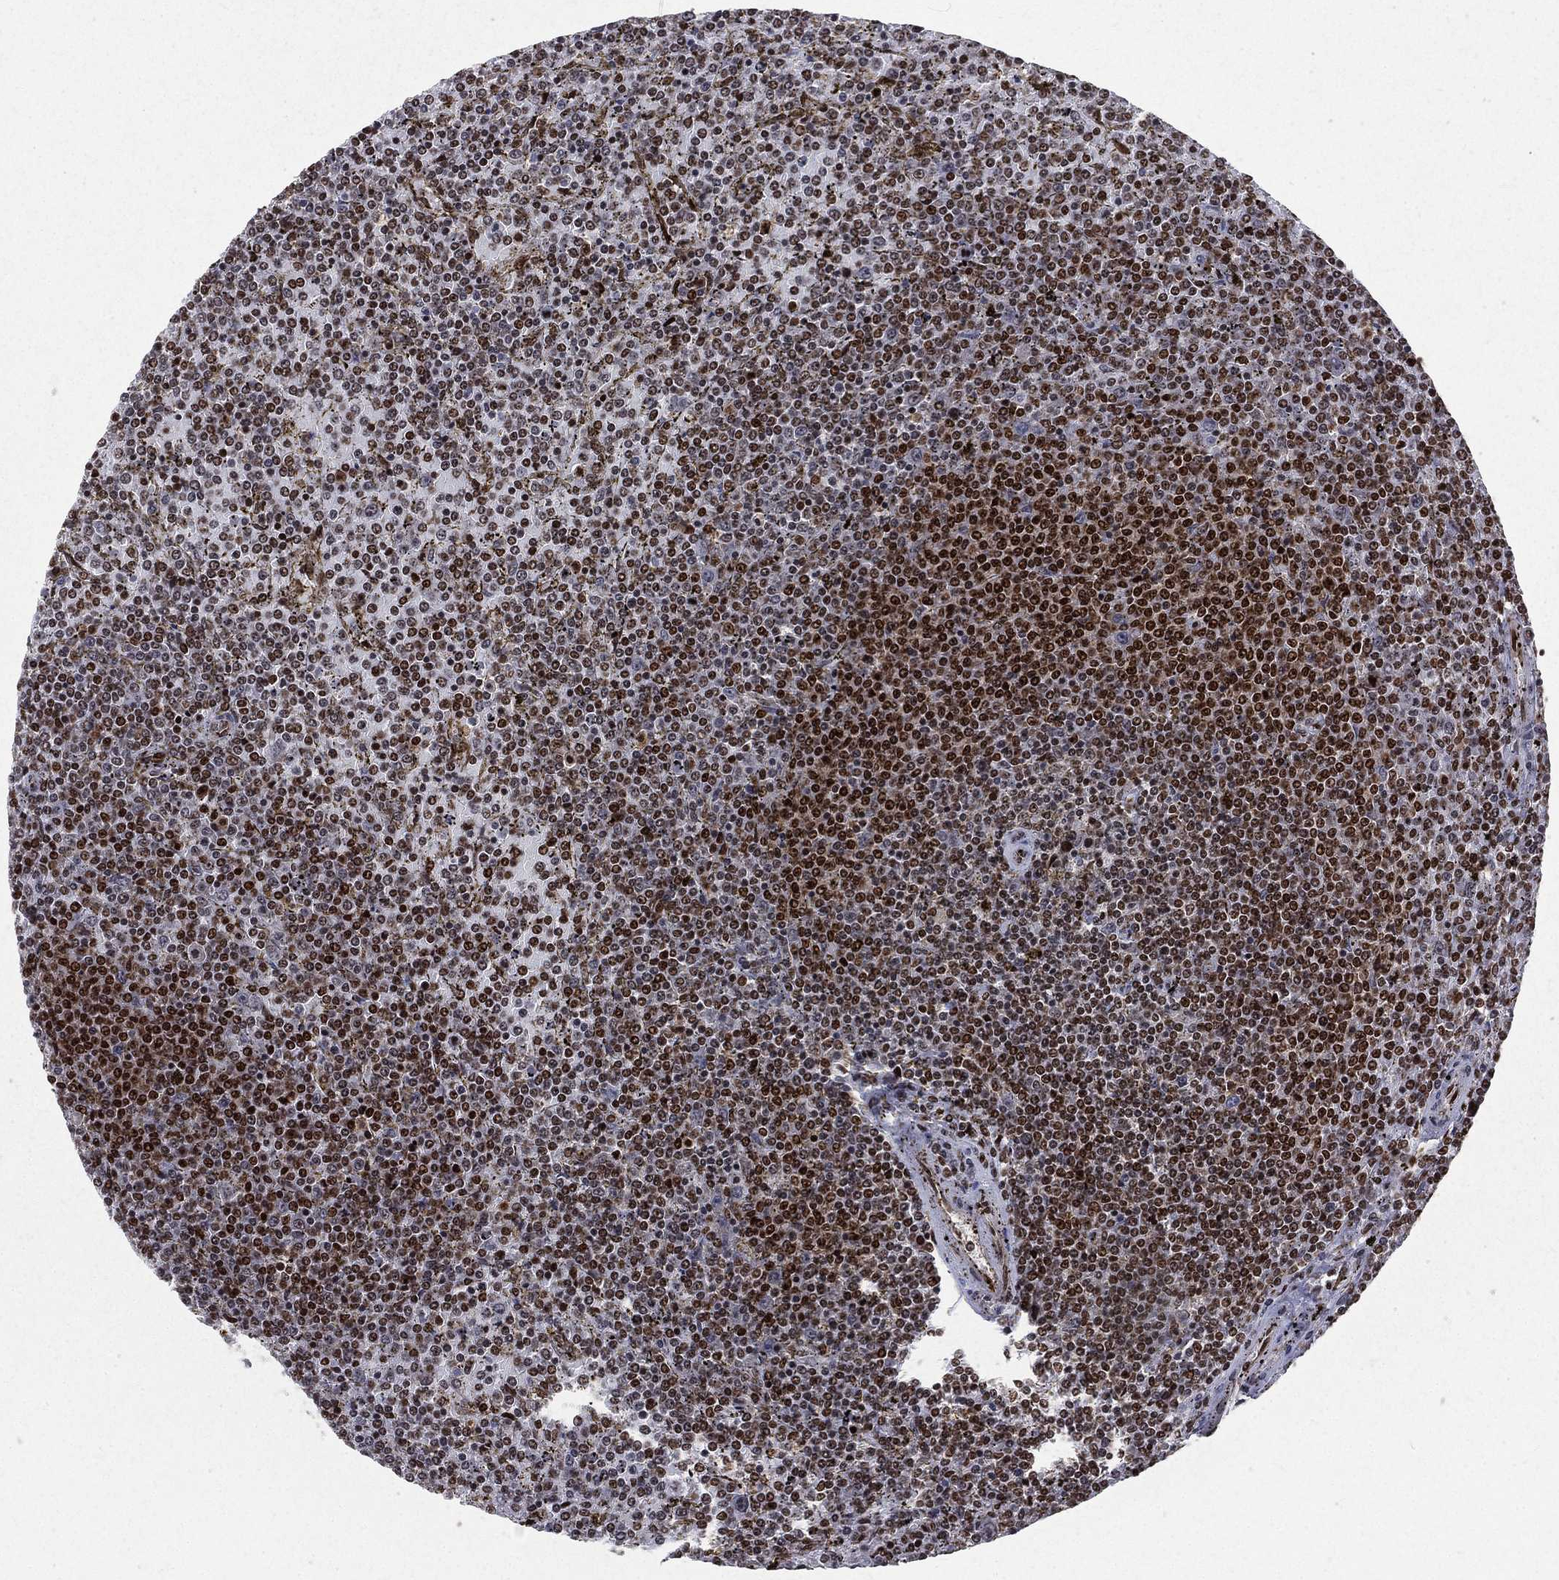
{"staining": {"intensity": "moderate", "quantity": ">75%", "location": "nuclear"}, "tissue": "lymphoma", "cell_type": "Tumor cells", "image_type": "cancer", "snomed": [{"axis": "morphology", "description": "Malignant lymphoma, non-Hodgkin's type, Low grade"}, {"axis": "topography", "description": "Spleen"}], "caption": "Lymphoma tissue shows moderate nuclear staining in about >75% of tumor cells", "gene": "POLB", "patient": {"sex": "female", "age": 77}}